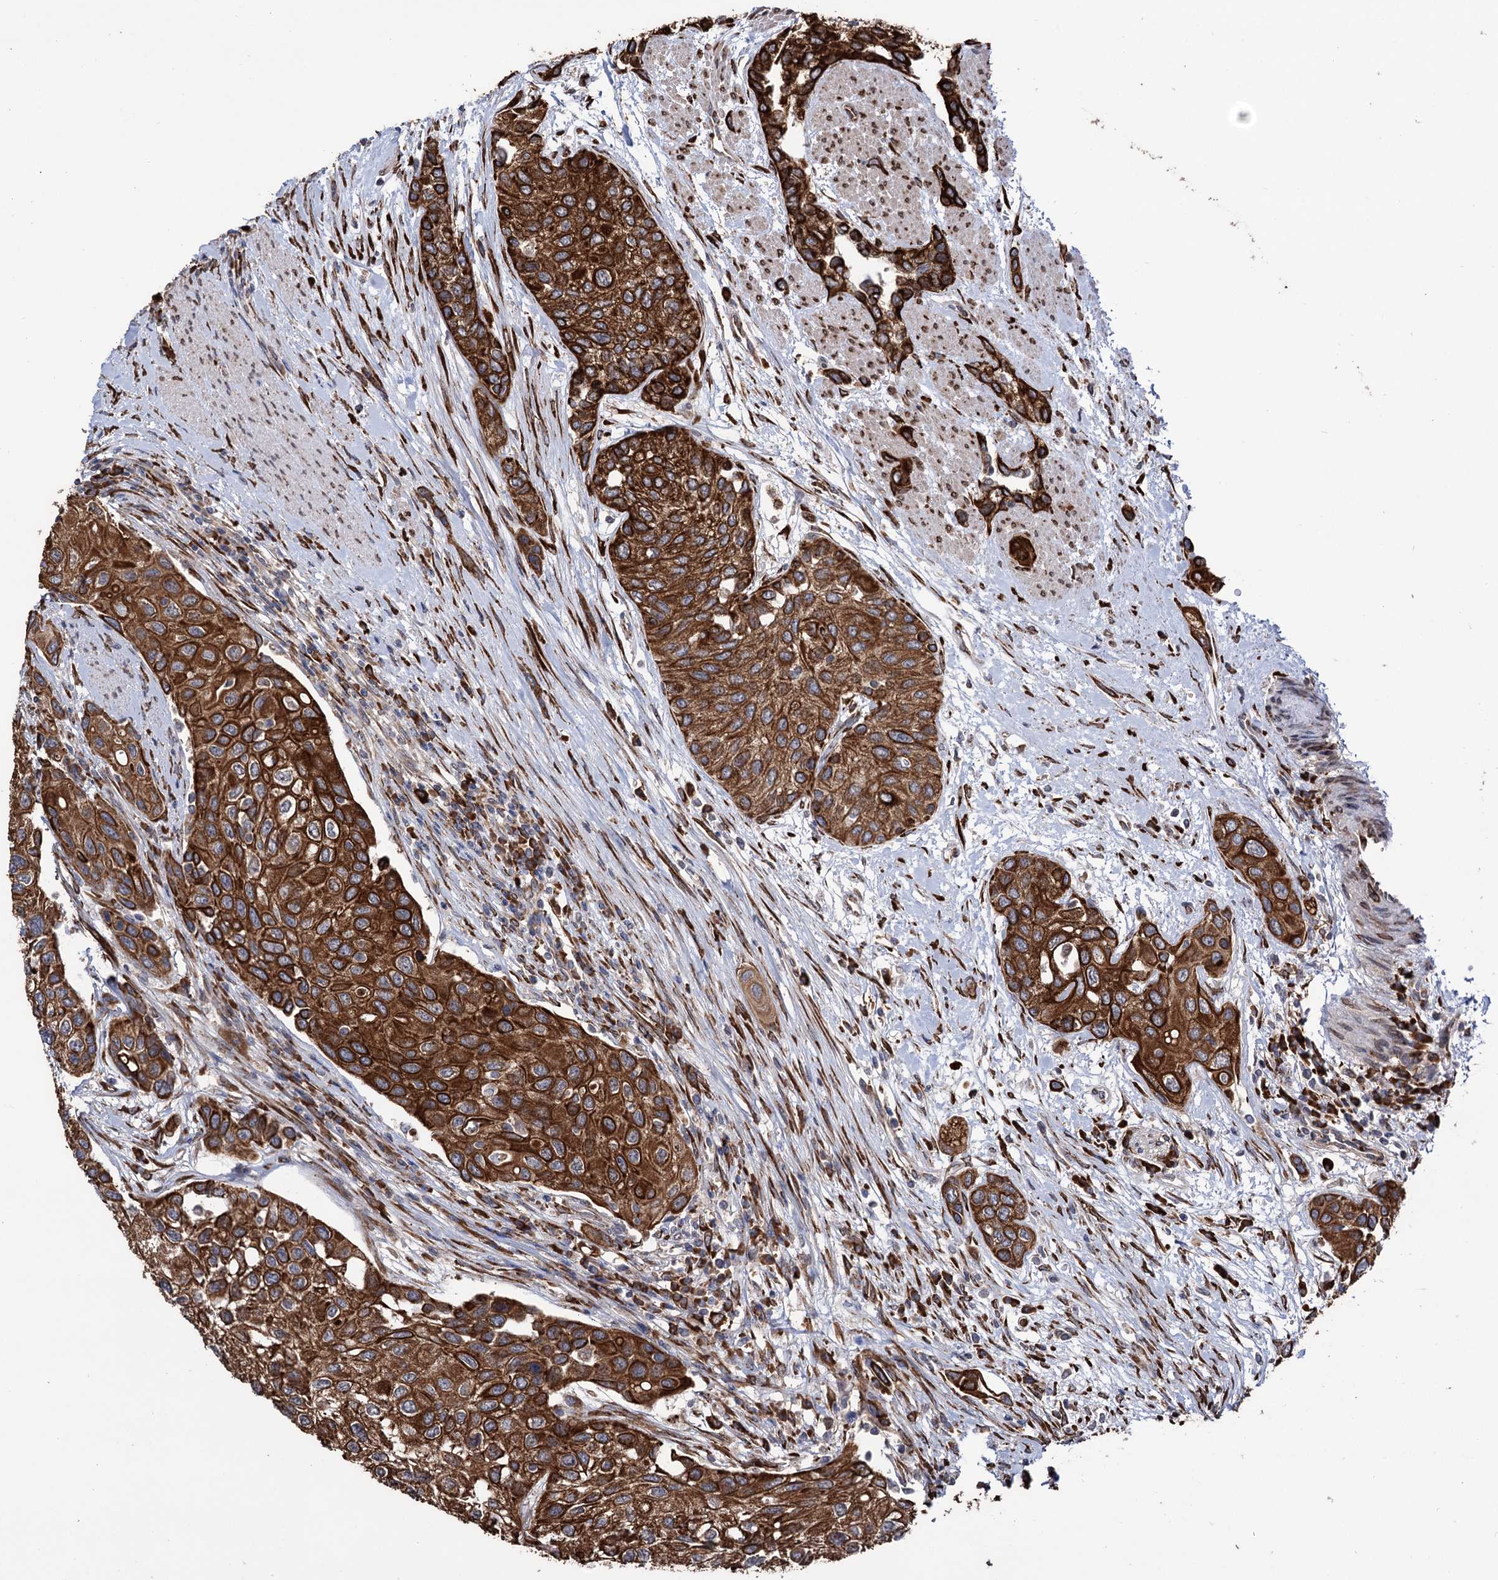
{"staining": {"intensity": "strong", "quantity": ">75%", "location": "cytoplasmic/membranous"}, "tissue": "urothelial cancer", "cell_type": "Tumor cells", "image_type": "cancer", "snomed": [{"axis": "morphology", "description": "Normal tissue, NOS"}, {"axis": "morphology", "description": "Urothelial carcinoma, High grade"}, {"axis": "topography", "description": "Vascular tissue"}, {"axis": "topography", "description": "Urinary bladder"}], "caption": "Immunohistochemistry staining of urothelial cancer, which demonstrates high levels of strong cytoplasmic/membranous staining in approximately >75% of tumor cells indicating strong cytoplasmic/membranous protein expression. The staining was performed using DAB (3,3'-diaminobenzidine) (brown) for protein detection and nuclei were counterstained in hematoxylin (blue).", "gene": "CDAN1", "patient": {"sex": "female", "age": 56}}